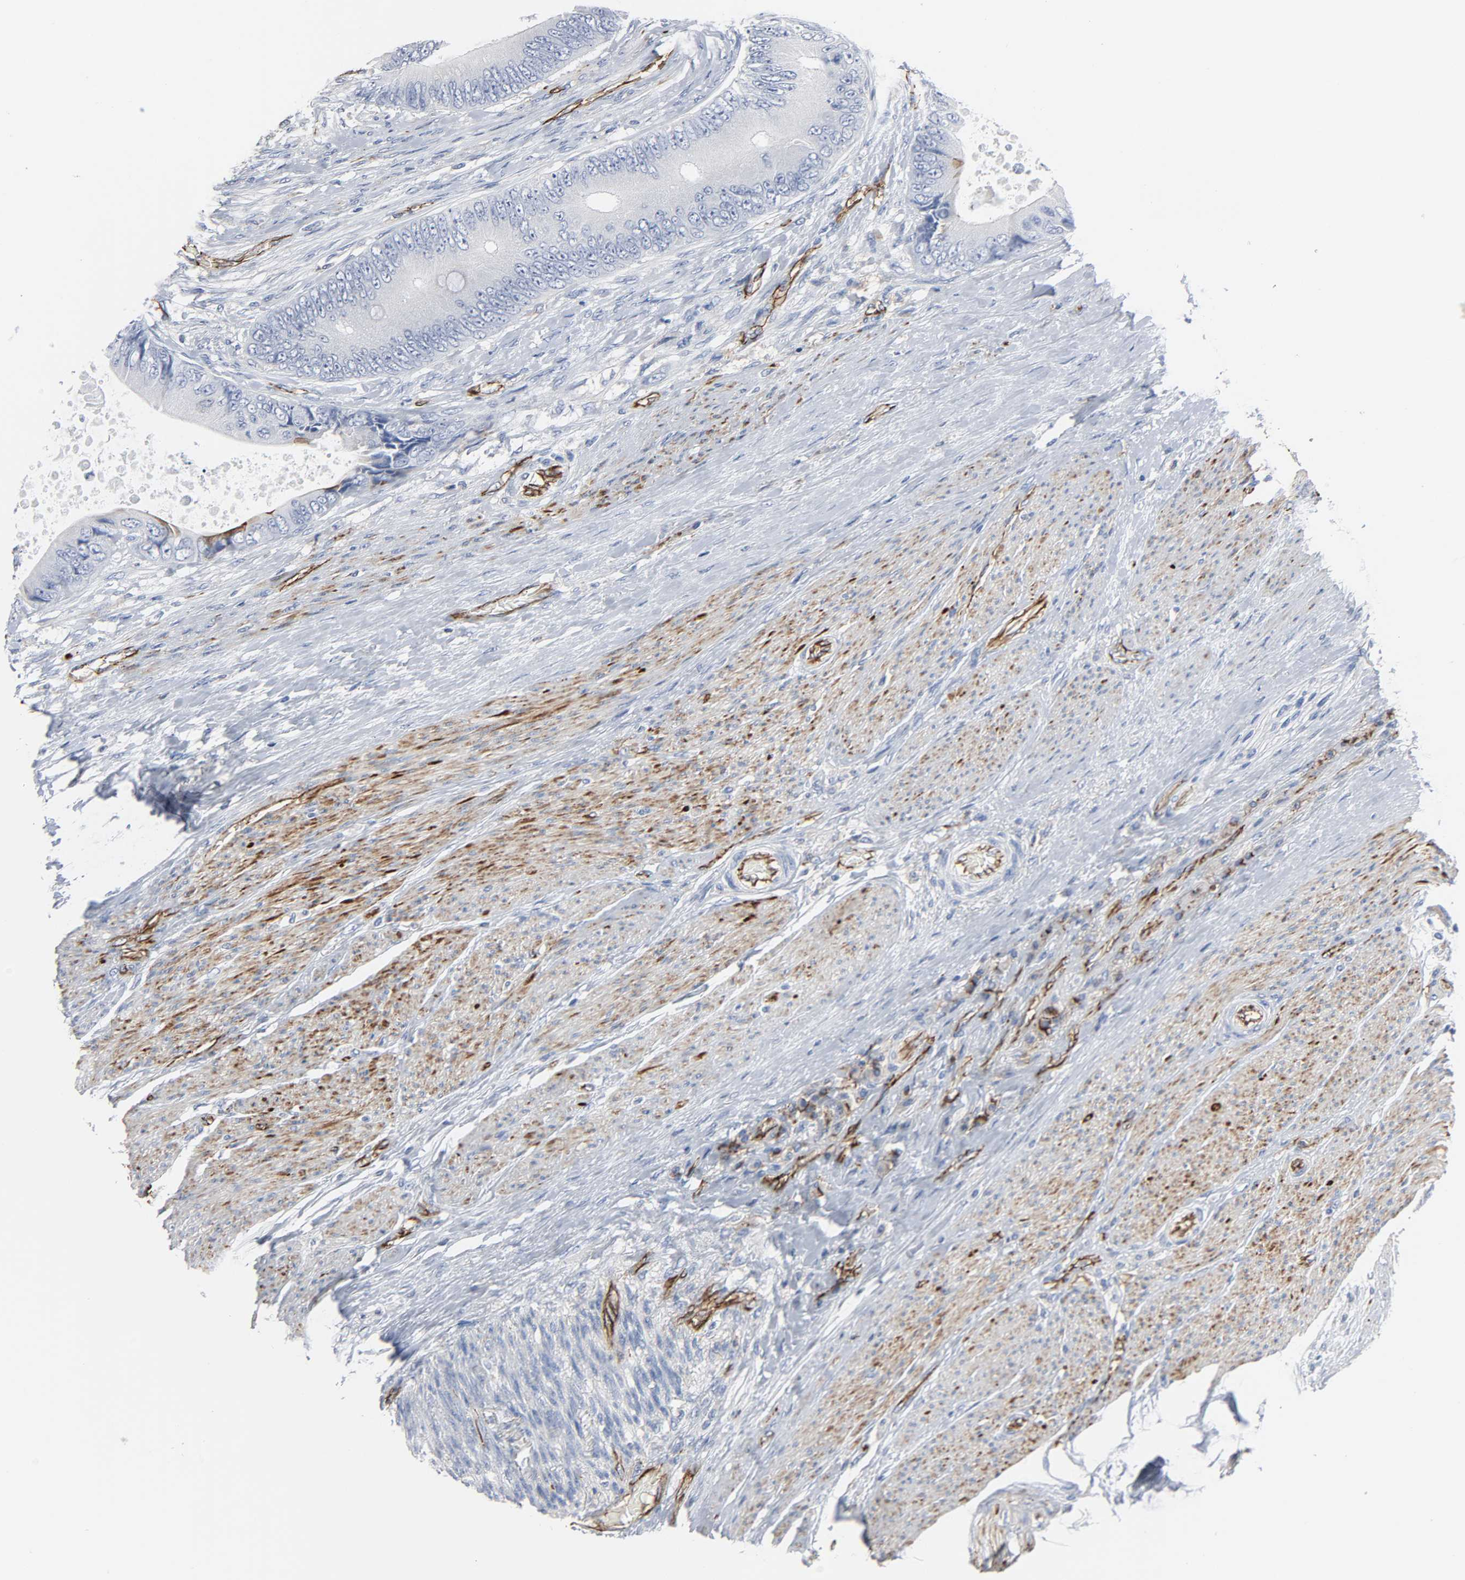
{"staining": {"intensity": "negative", "quantity": "none", "location": "none"}, "tissue": "colorectal cancer", "cell_type": "Tumor cells", "image_type": "cancer", "snomed": [{"axis": "morphology", "description": "Adenocarcinoma, NOS"}, {"axis": "topography", "description": "Rectum"}], "caption": "Tumor cells show no significant protein expression in colorectal cancer (adenocarcinoma).", "gene": "PECAM1", "patient": {"sex": "female", "age": 77}}